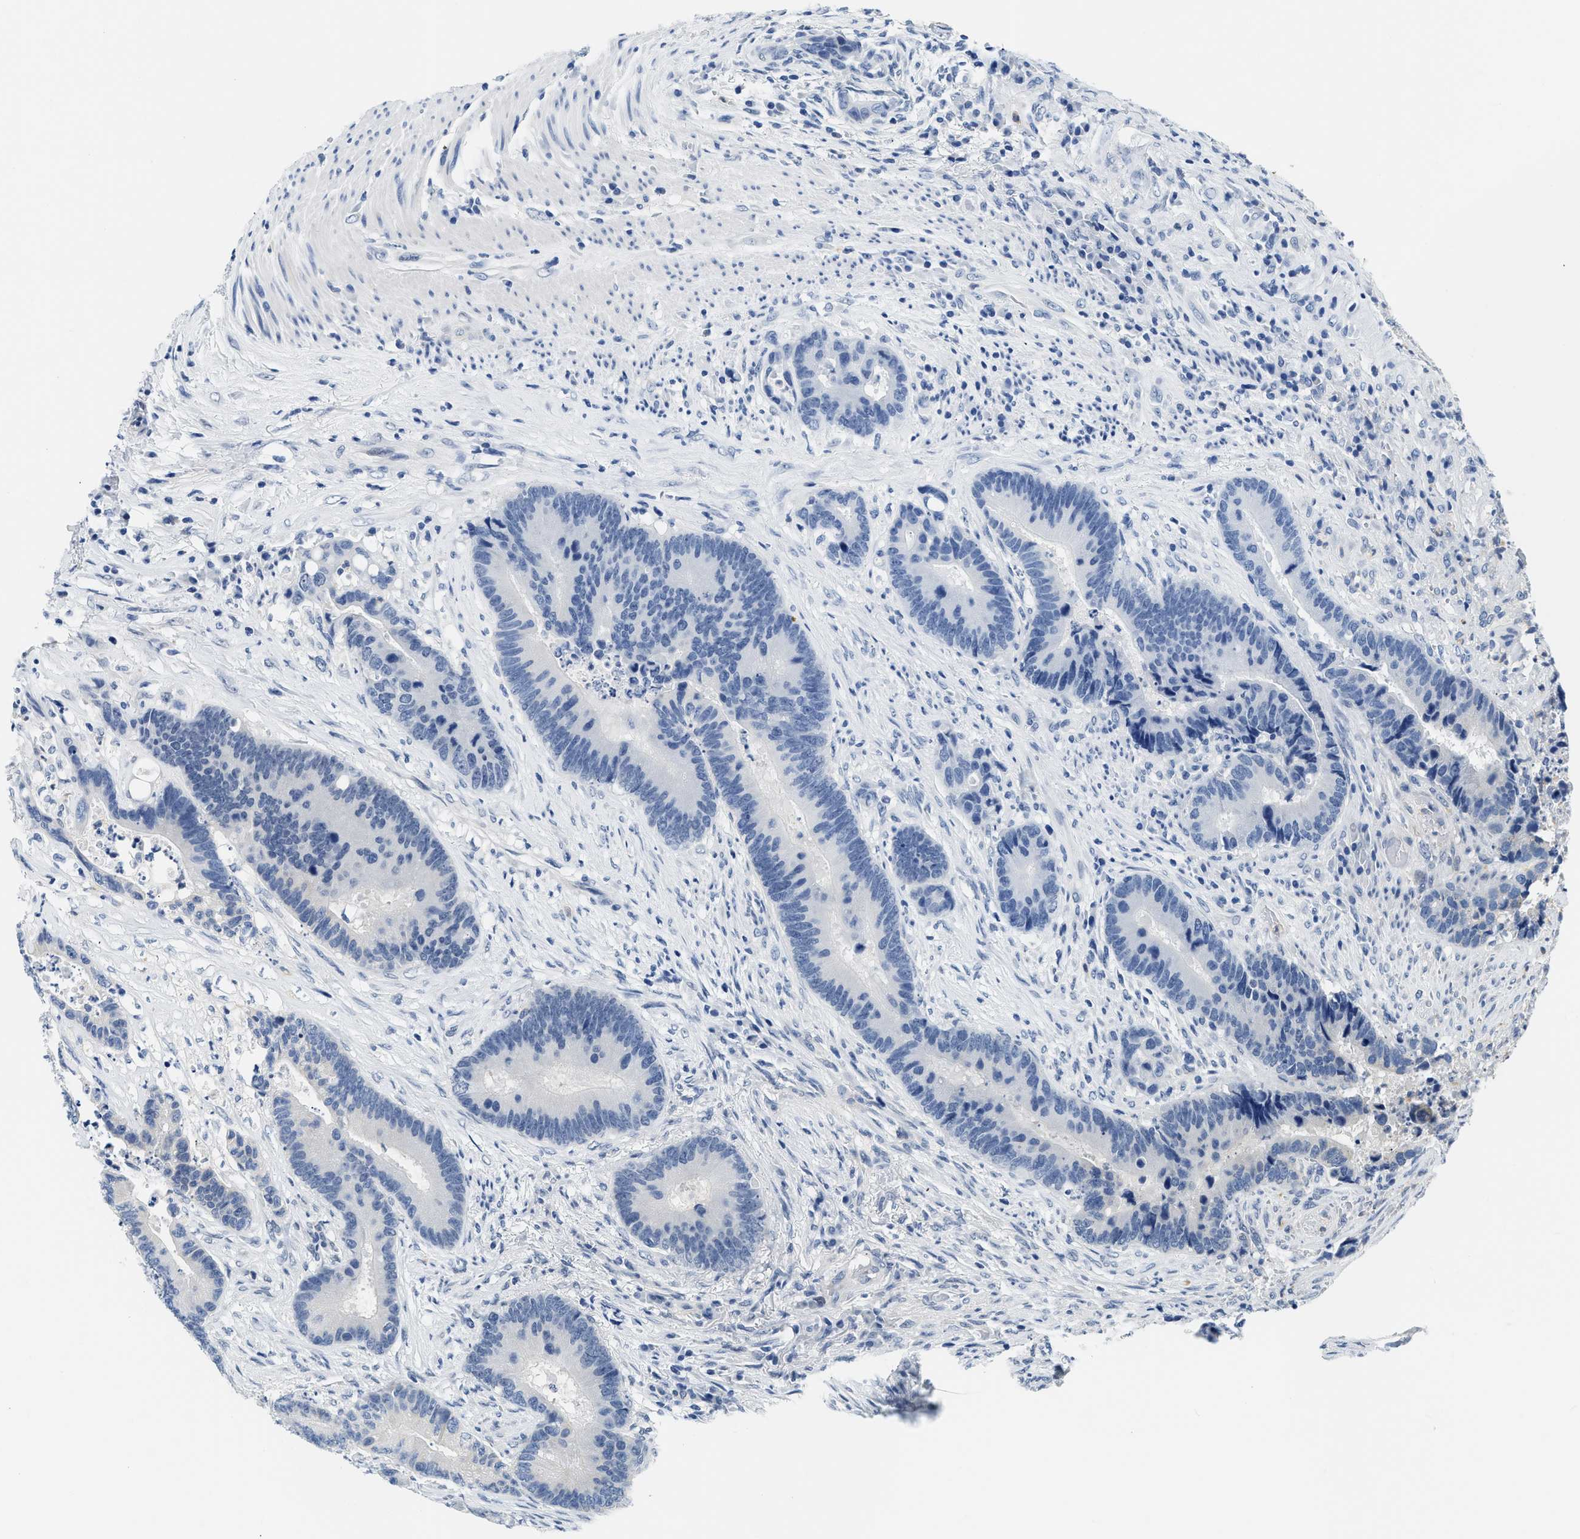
{"staining": {"intensity": "negative", "quantity": "none", "location": "none"}, "tissue": "colorectal cancer", "cell_type": "Tumor cells", "image_type": "cancer", "snomed": [{"axis": "morphology", "description": "Adenocarcinoma, NOS"}, {"axis": "topography", "description": "Rectum"}], "caption": "Histopathology image shows no significant protein positivity in tumor cells of colorectal cancer.", "gene": "SMAD4", "patient": {"sex": "female", "age": 89}}